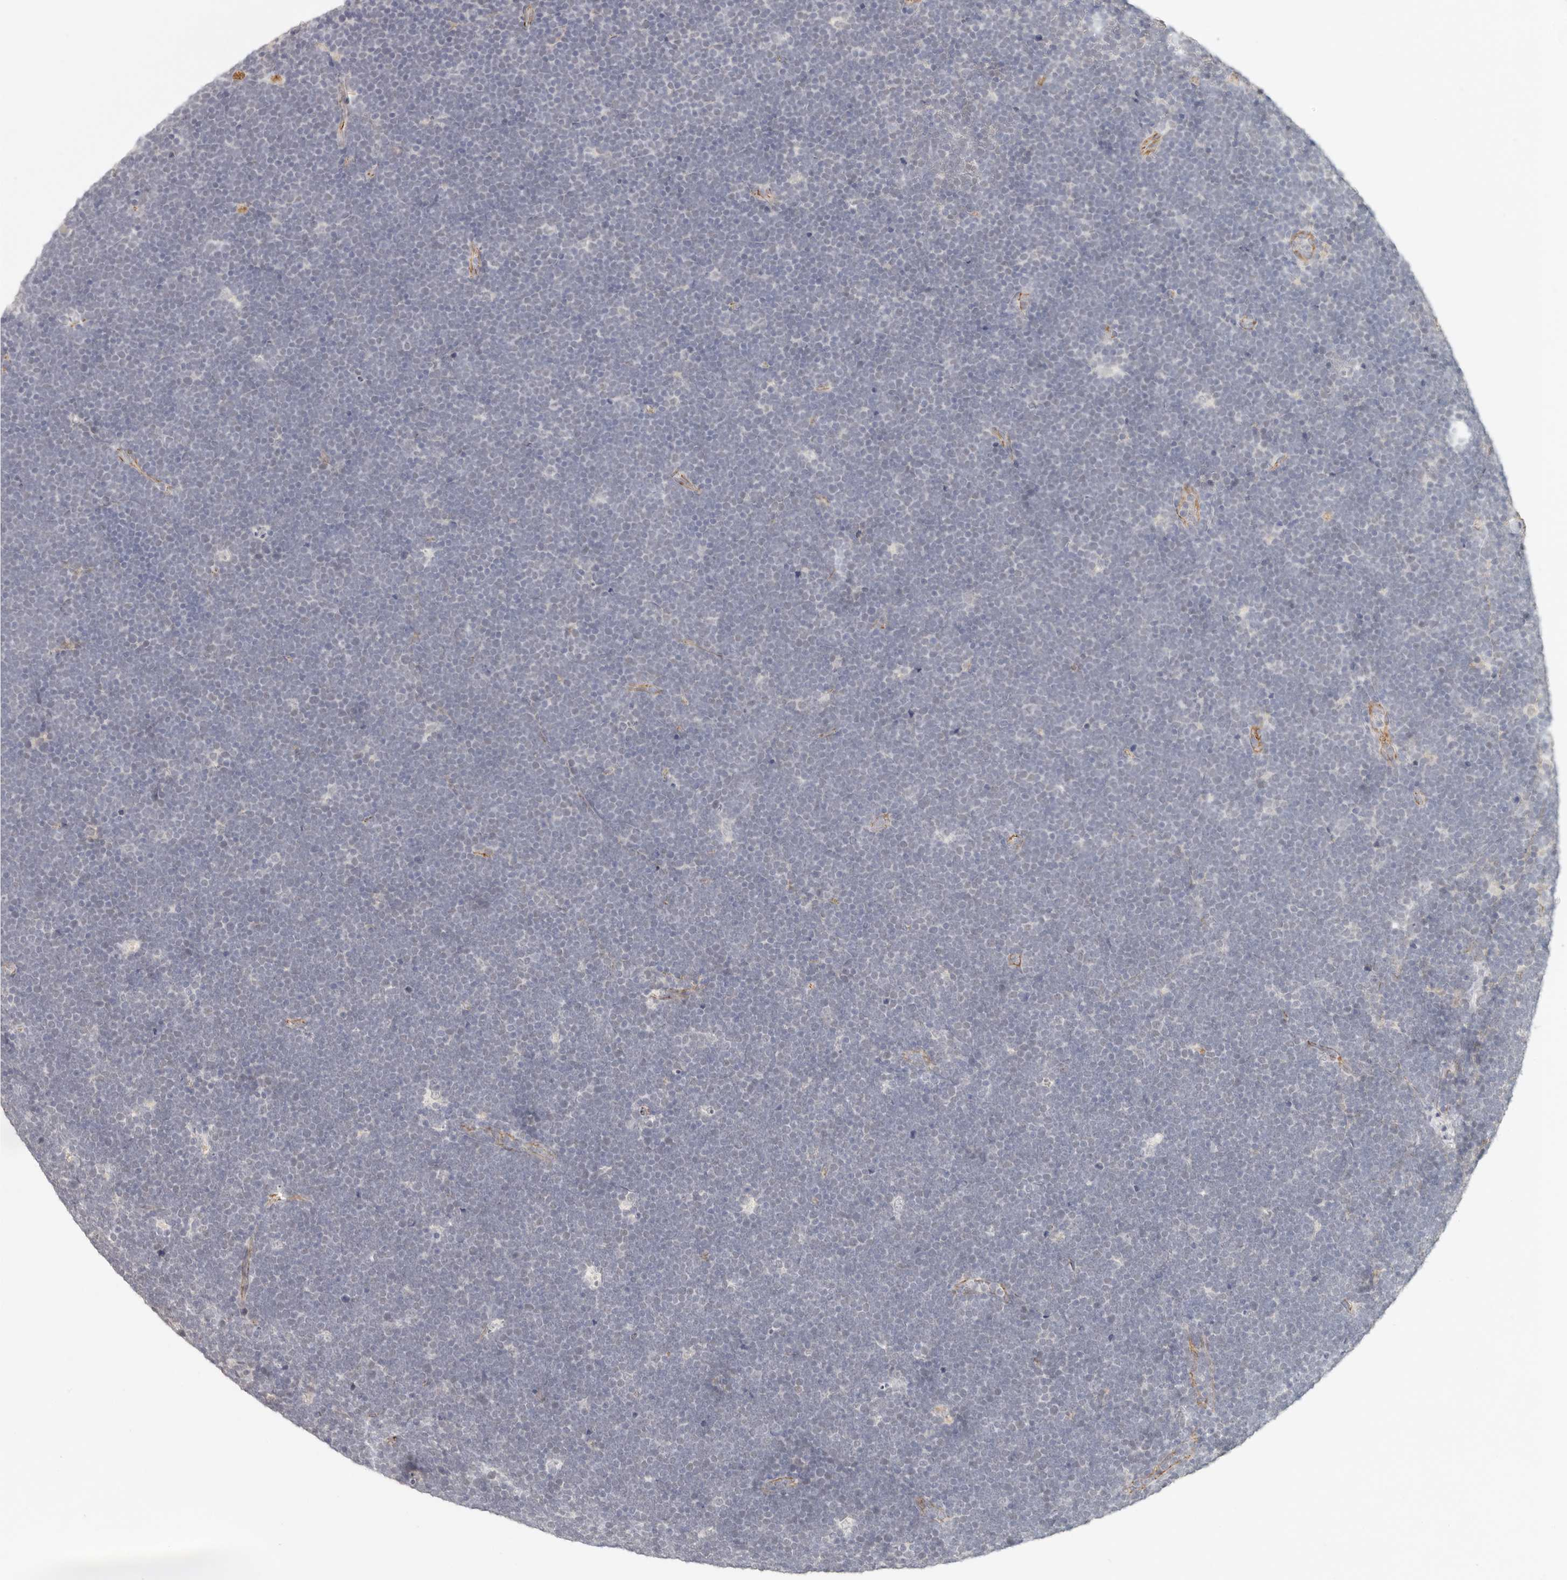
{"staining": {"intensity": "negative", "quantity": "none", "location": "none"}, "tissue": "lymphoma", "cell_type": "Tumor cells", "image_type": "cancer", "snomed": [{"axis": "morphology", "description": "Malignant lymphoma, non-Hodgkin's type, High grade"}, {"axis": "topography", "description": "Lymph node"}], "caption": "This is a photomicrograph of immunohistochemistry staining of lymphoma, which shows no staining in tumor cells. Nuclei are stained in blue.", "gene": "ANXA9", "patient": {"sex": "male", "age": 13}}